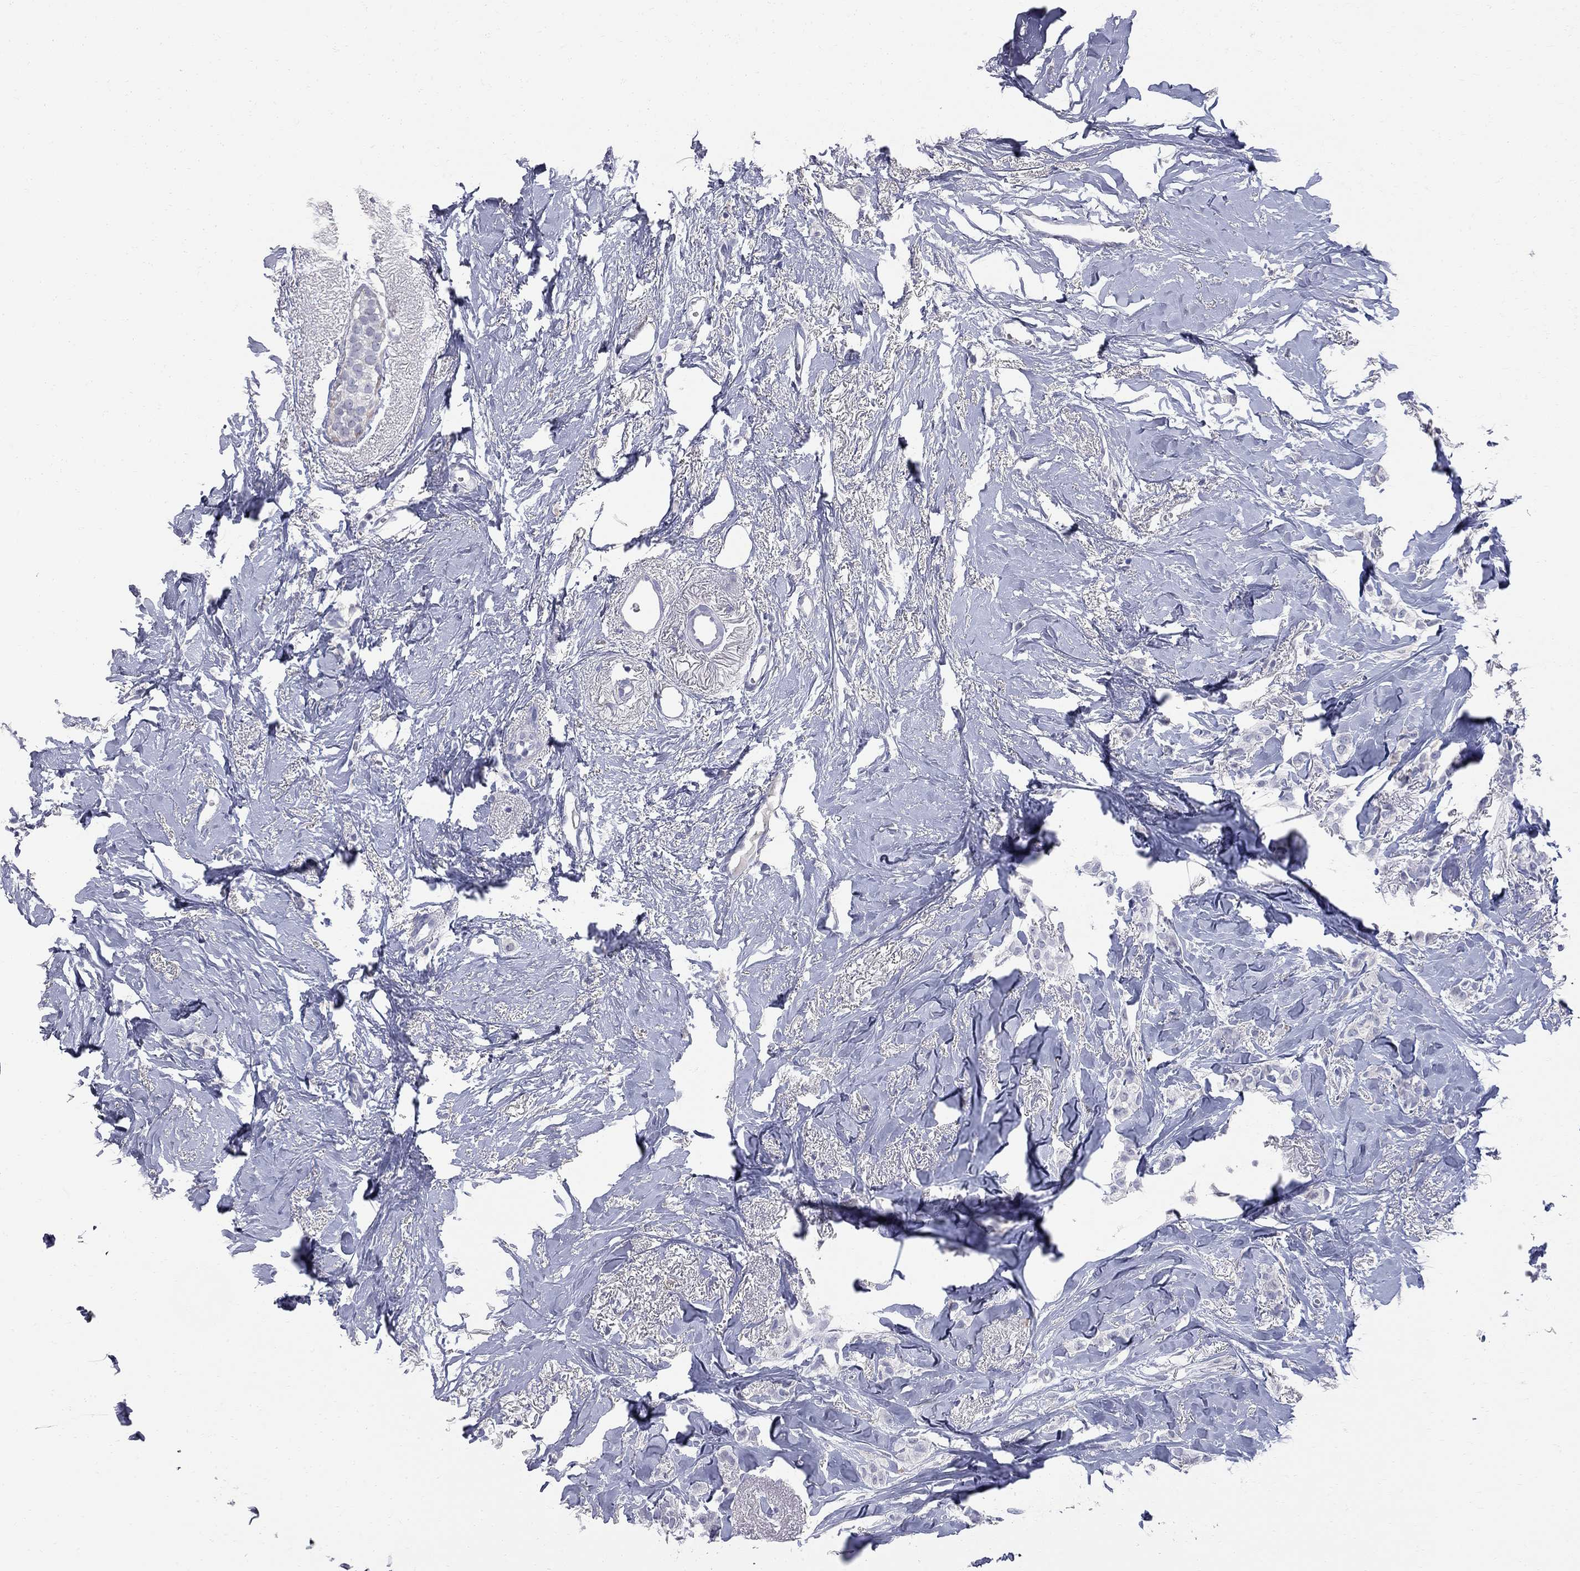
{"staining": {"intensity": "negative", "quantity": "none", "location": "none"}, "tissue": "breast cancer", "cell_type": "Tumor cells", "image_type": "cancer", "snomed": [{"axis": "morphology", "description": "Duct carcinoma"}, {"axis": "topography", "description": "Breast"}], "caption": "An image of human breast cancer is negative for staining in tumor cells.", "gene": "FAM221B", "patient": {"sex": "female", "age": 85}}